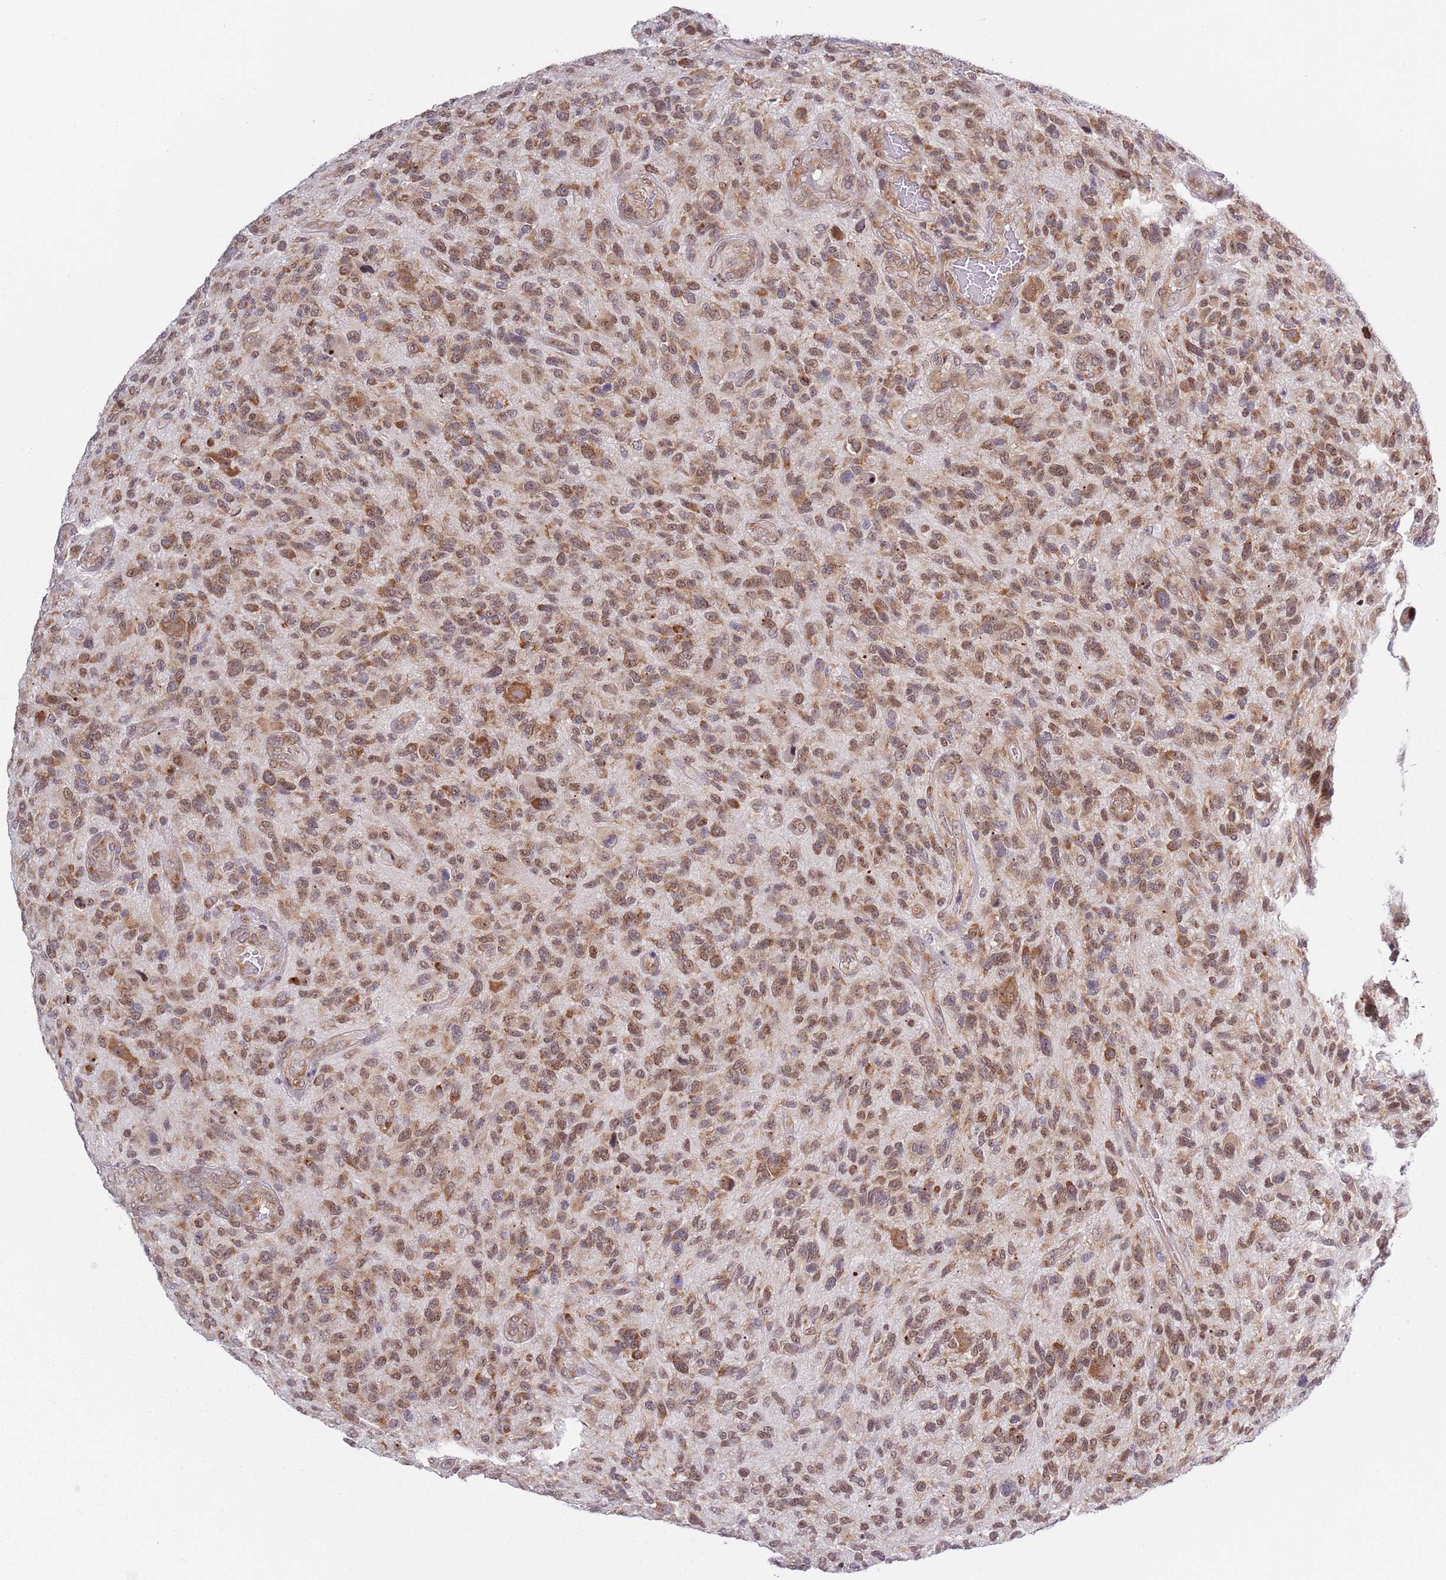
{"staining": {"intensity": "moderate", "quantity": ">75%", "location": "cytoplasmic/membranous,nuclear"}, "tissue": "glioma", "cell_type": "Tumor cells", "image_type": "cancer", "snomed": [{"axis": "morphology", "description": "Glioma, malignant, High grade"}, {"axis": "topography", "description": "Brain"}], "caption": "Human high-grade glioma (malignant) stained with a brown dye demonstrates moderate cytoplasmic/membranous and nuclear positive staining in about >75% of tumor cells.", "gene": "SLC25A32", "patient": {"sex": "male", "age": 47}}